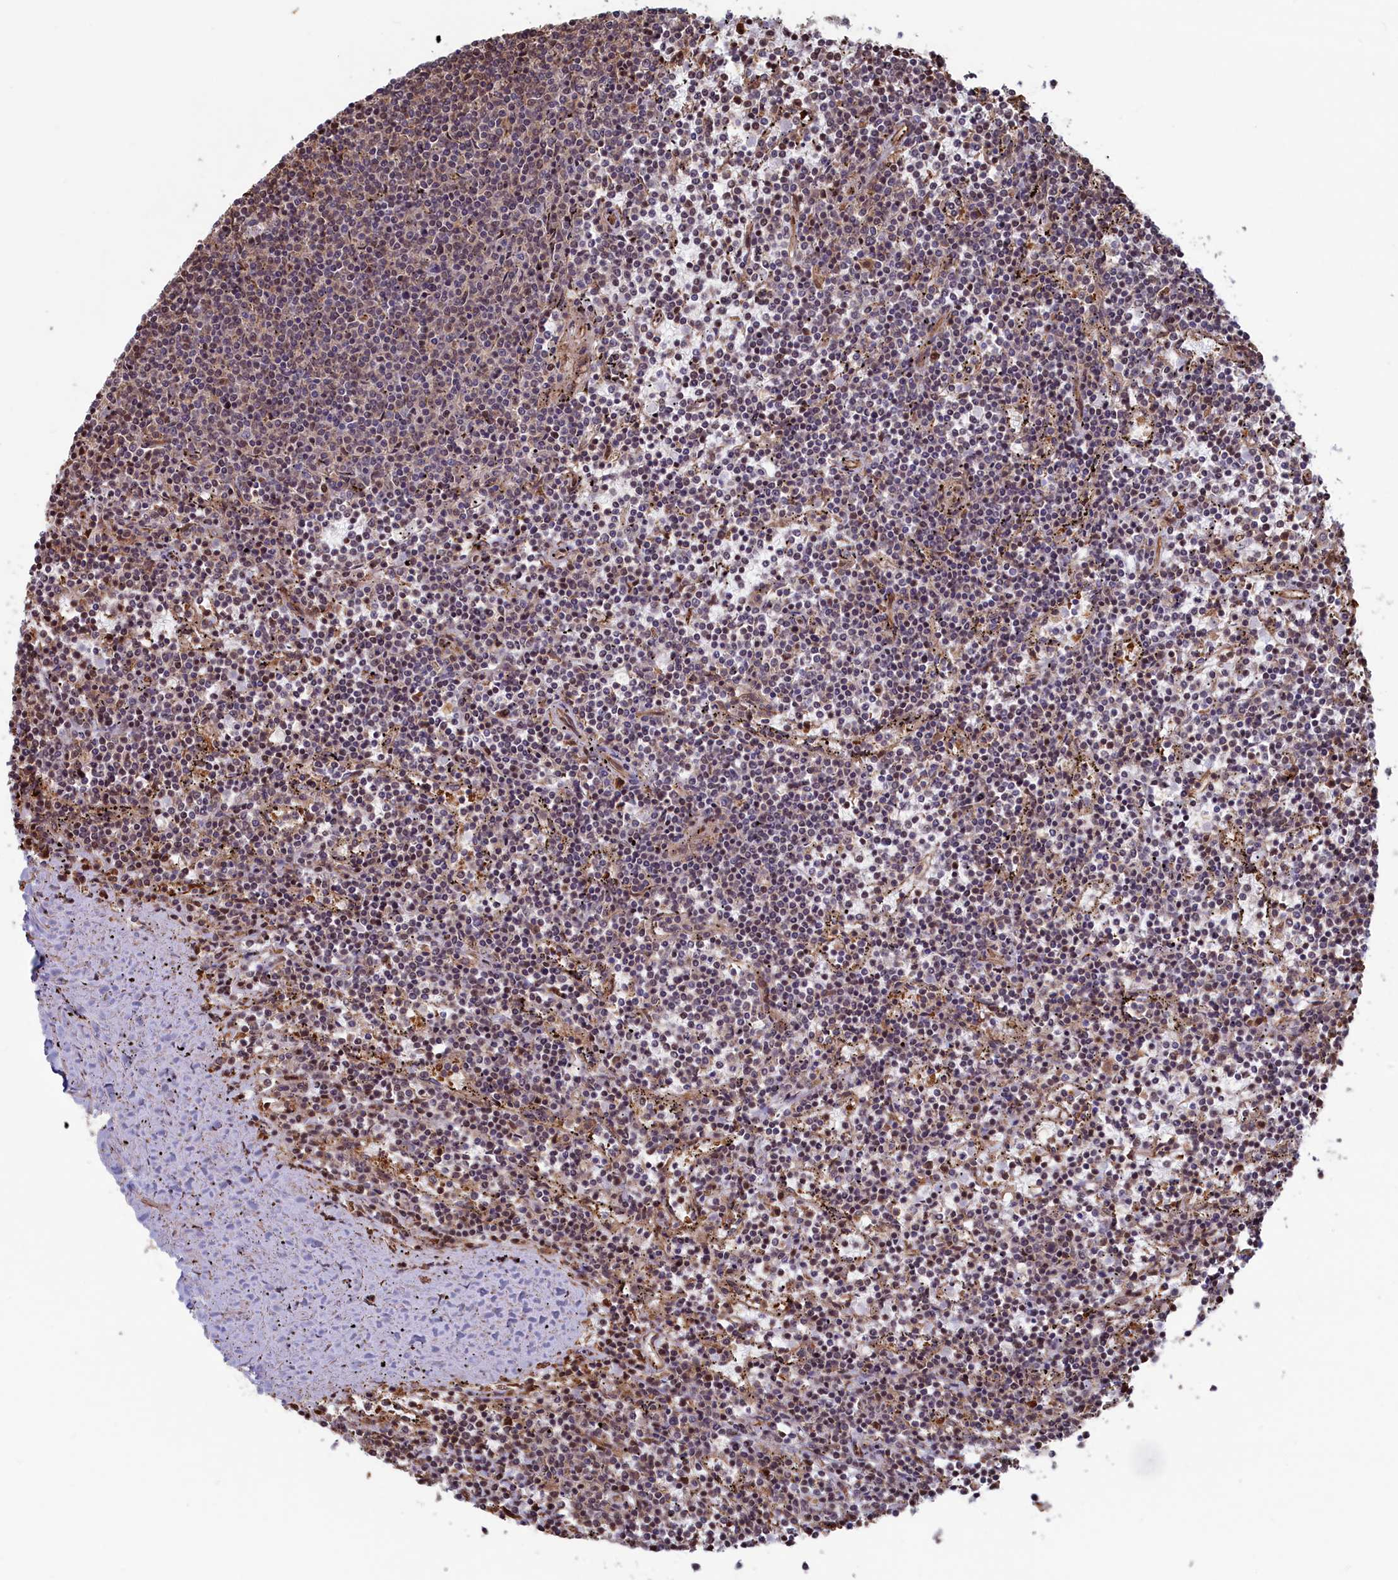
{"staining": {"intensity": "weak", "quantity": "<25%", "location": "cytoplasmic/membranous"}, "tissue": "lymphoma", "cell_type": "Tumor cells", "image_type": "cancer", "snomed": [{"axis": "morphology", "description": "Malignant lymphoma, non-Hodgkin's type, Low grade"}, {"axis": "topography", "description": "Spleen"}], "caption": "IHC micrograph of neoplastic tissue: malignant lymphoma, non-Hodgkin's type (low-grade) stained with DAB demonstrates no significant protein positivity in tumor cells.", "gene": "RILPL1", "patient": {"sex": "female", "age": 50}}